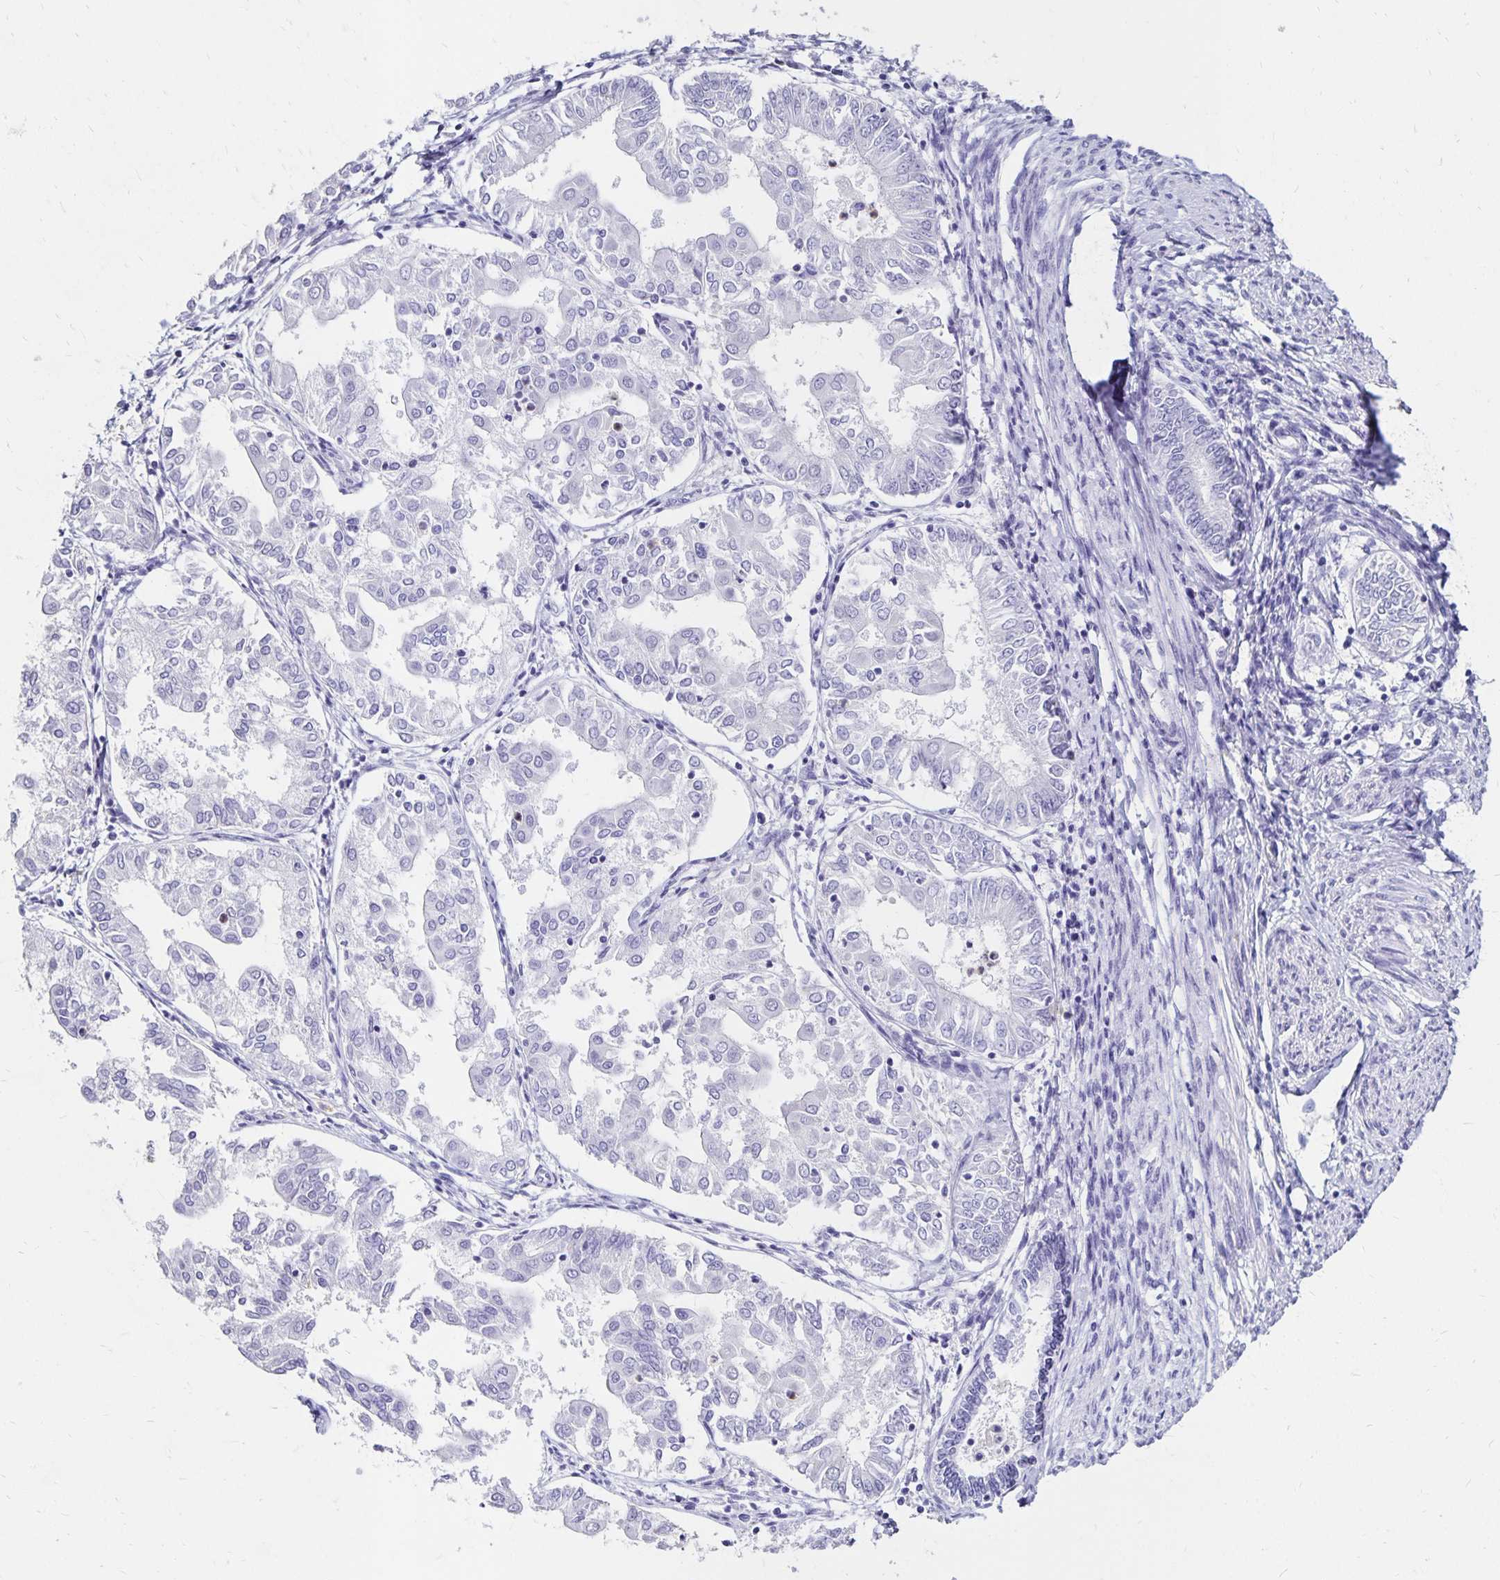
{"staining": {"intensity": "negative", "quantity": "none", "location": "none"}, "tissue": "endometrial cancer", "cell_type": "Tumor cells", "image_type": "cancer", "snomed": [{"axis": "morphology", "description": "Adenocarcinoma, NOS"}, {"axis": "topography", "description": "Endometrium"}], "caption": "The image displays no significant staining in tumor cells of endometrial cancer.", "gene": "DYNLT4", "patient": {"sex": "female", "age": 68}}